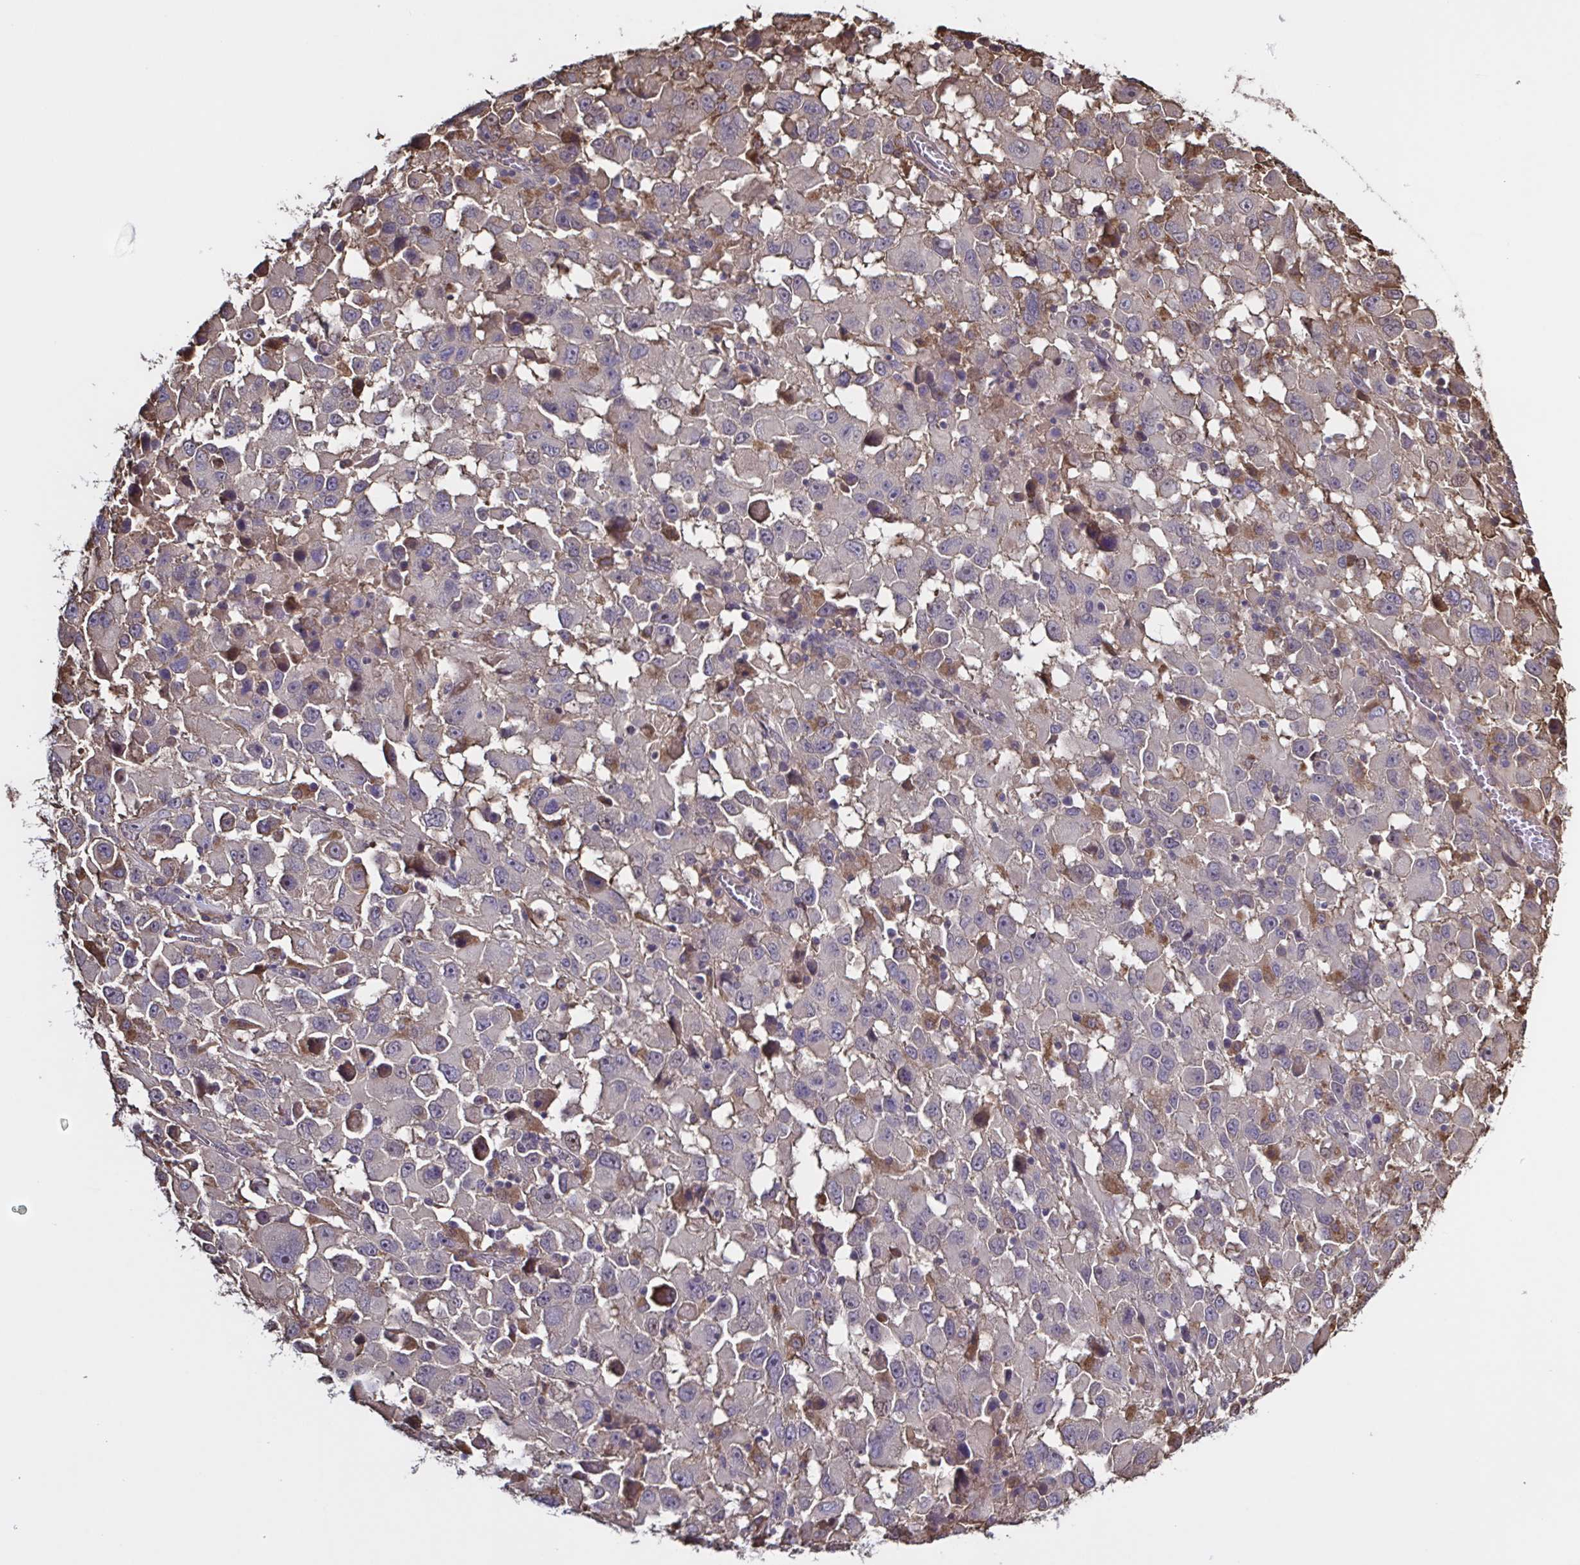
{"staining": {"intensity": "negative", "quantity": "none", "location": "none"}, "tissue": "melanoma", "cell_type": "Tumor cells", "image_type": "cancer", "snomed": [{"axis": "morphology", "description": "Malignant melanoma, Metastatic site"}, {"axis": "topography", "description": "Soft tissue"}], "caption": "Immunohistochemistry image of neoplastic tissue: human malignant melanoma (metastatic site) stained with DAB exhibits no significant protein expression in tumor cells. The staining was performed using DAB to visualize the protein expression in brown, while the nuclei were stained in blue with hematoxylin (Magnification: 20x).", "gene": "ZNF200", "patient": {"sex": "male", "age": 50}}